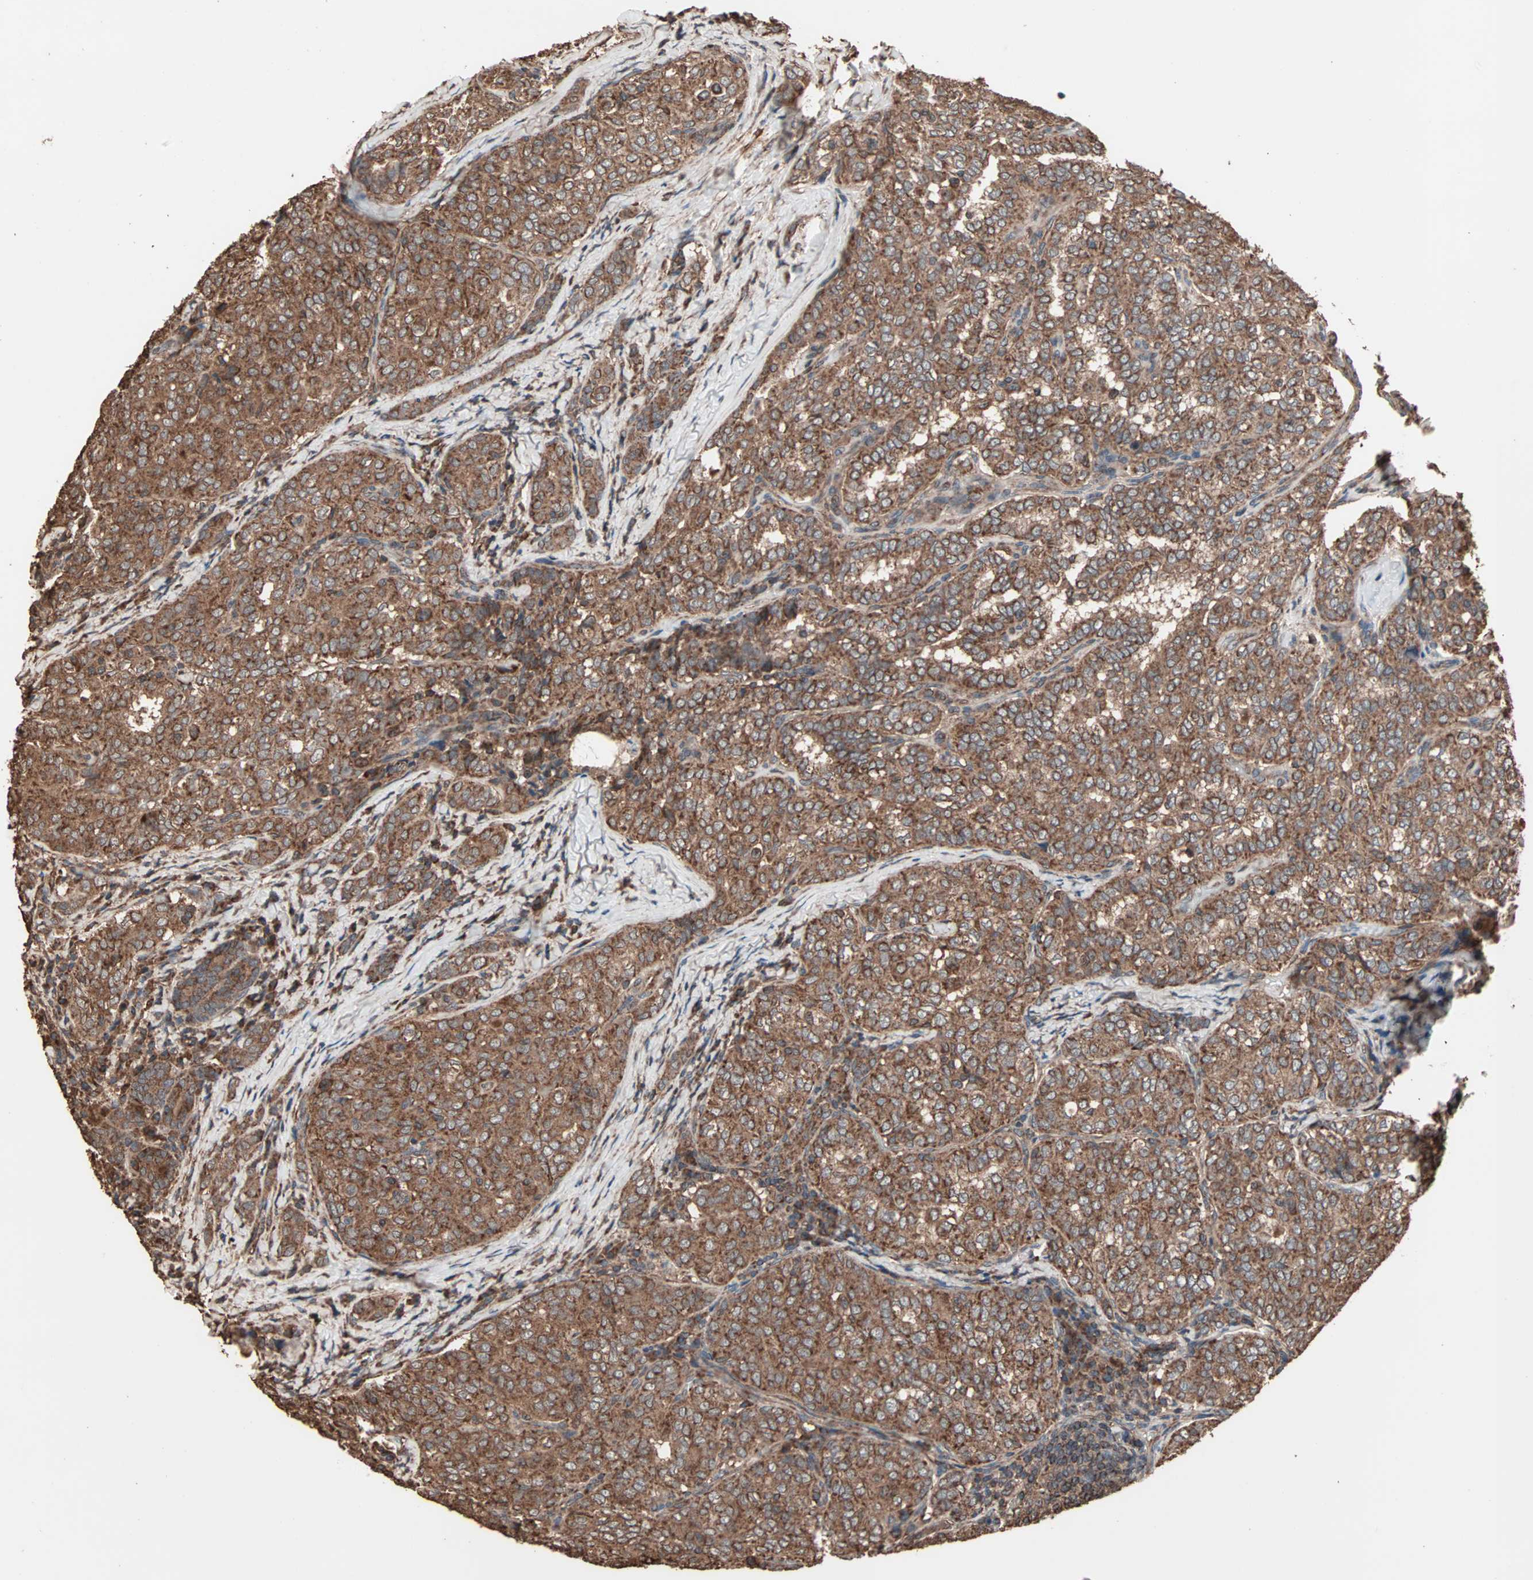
{"staining": {"intensity": "strong", "quantity": ">75%", "location": "cytoplasmic/membranous"}, "tissue": "thyroid cancer", "cell_type": "Tumor cells", "image_type": "cancer", "snomed": [{"axis": "morphology", "description": "Normal tissue, NOS"}, {"axis": "morphology", "description": "Papillary adenocarcinoma, NOS"}, {"axis": "topography", "description": "Thyroid gland"}], "caption": "Brown immunohistochemical staining in thyroid papillary adenocarcinoma exhibits strong cytoplasmic/membranous positivity in about >75% of tumor cells. (DAB (3,3'-diaminobenzidine) = brown stain, brightfield microscopy at high magnification).", "gene": "MRPL2", "patient": {"sex": "female", "age": 30}}